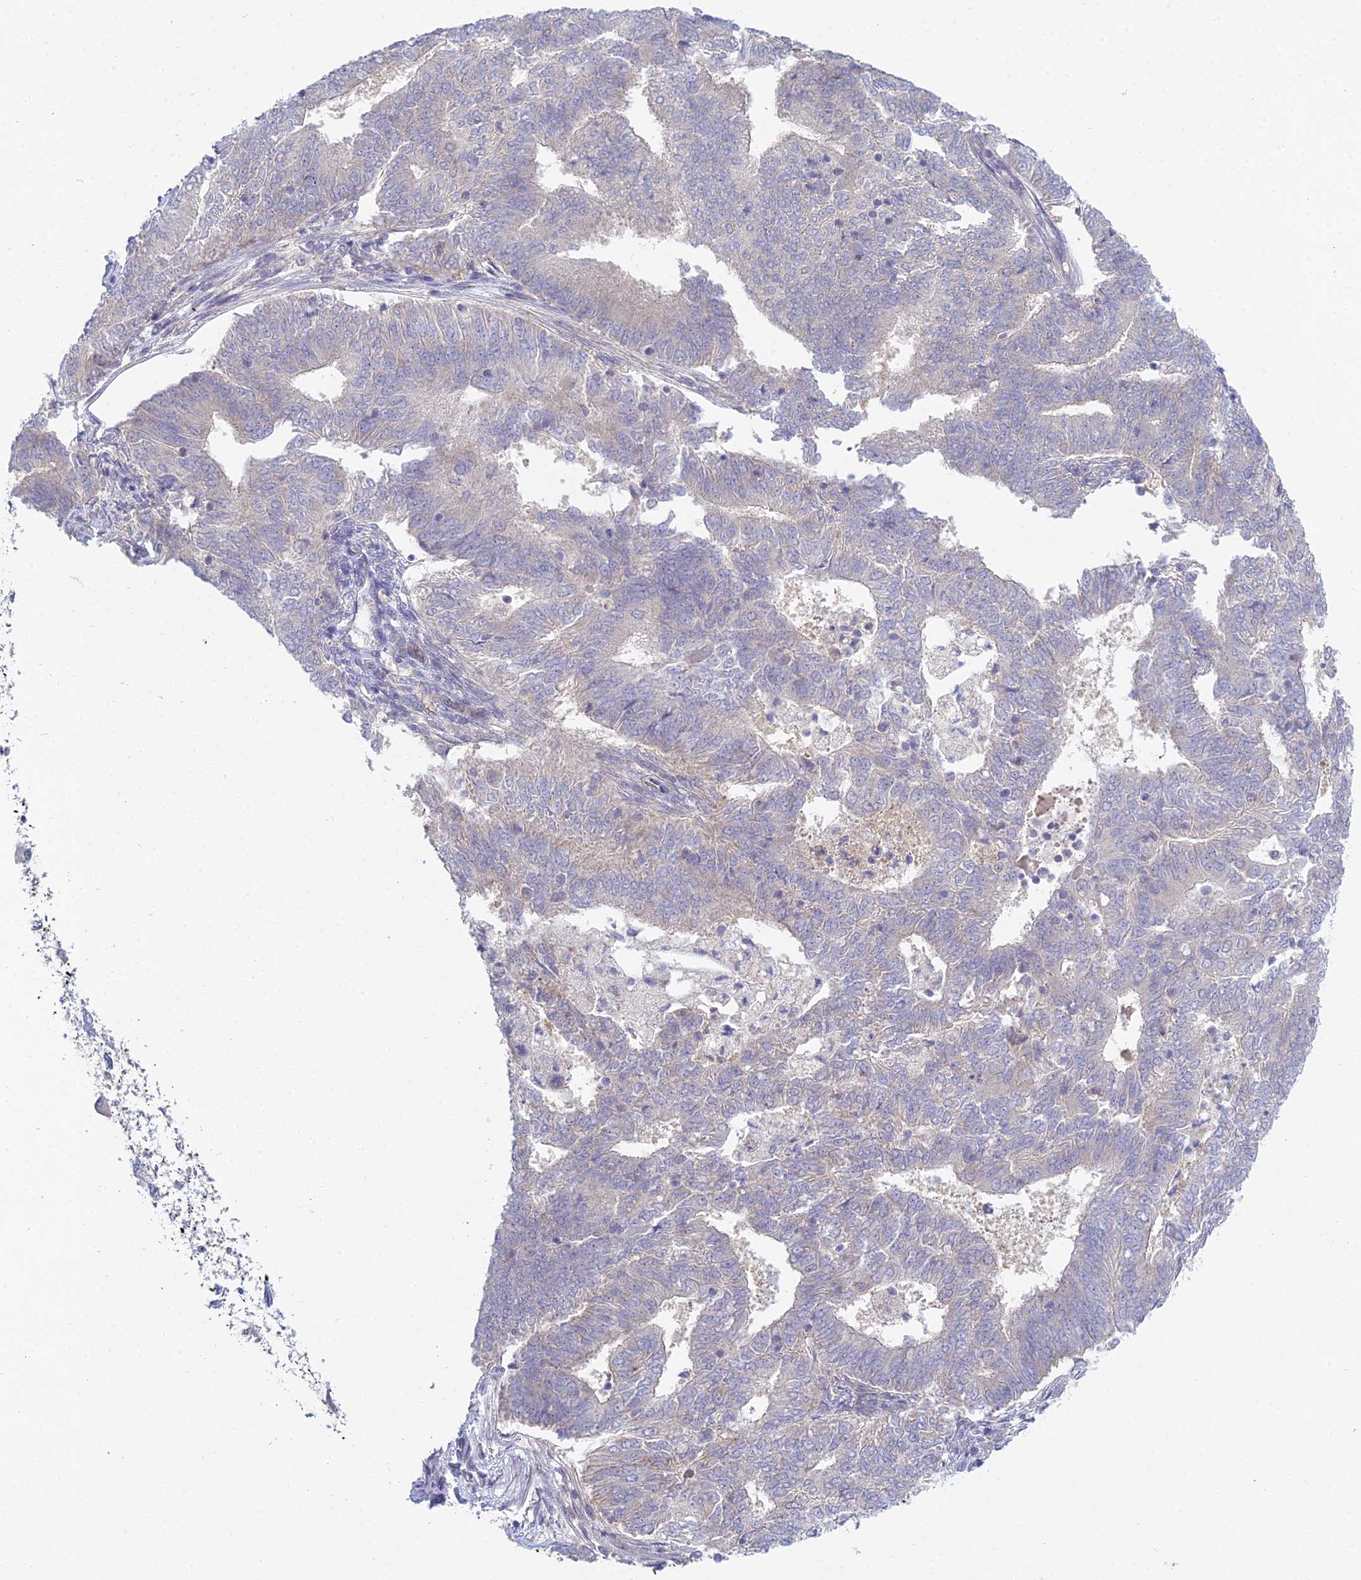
{"staining": {"intensity": "negative", "quantity": "none", "location": "none"}, "tissue": "endometrial cancer", "cell_type": "Tumor cells", "image_type": "cancer", "snomed": [{"axis": "morphology", "description": "Adenocarcinoma, NOS"}, {"axis": "topography", "description": "Endometrium"}], "caption": "Protein analysis of adenocarcinoma (endometrial) reveals no significant staining in tumor cells. (DAB IHC, high magnification).", "gene": "METTL26", "patient": {"sex": "female", "age": 62}}